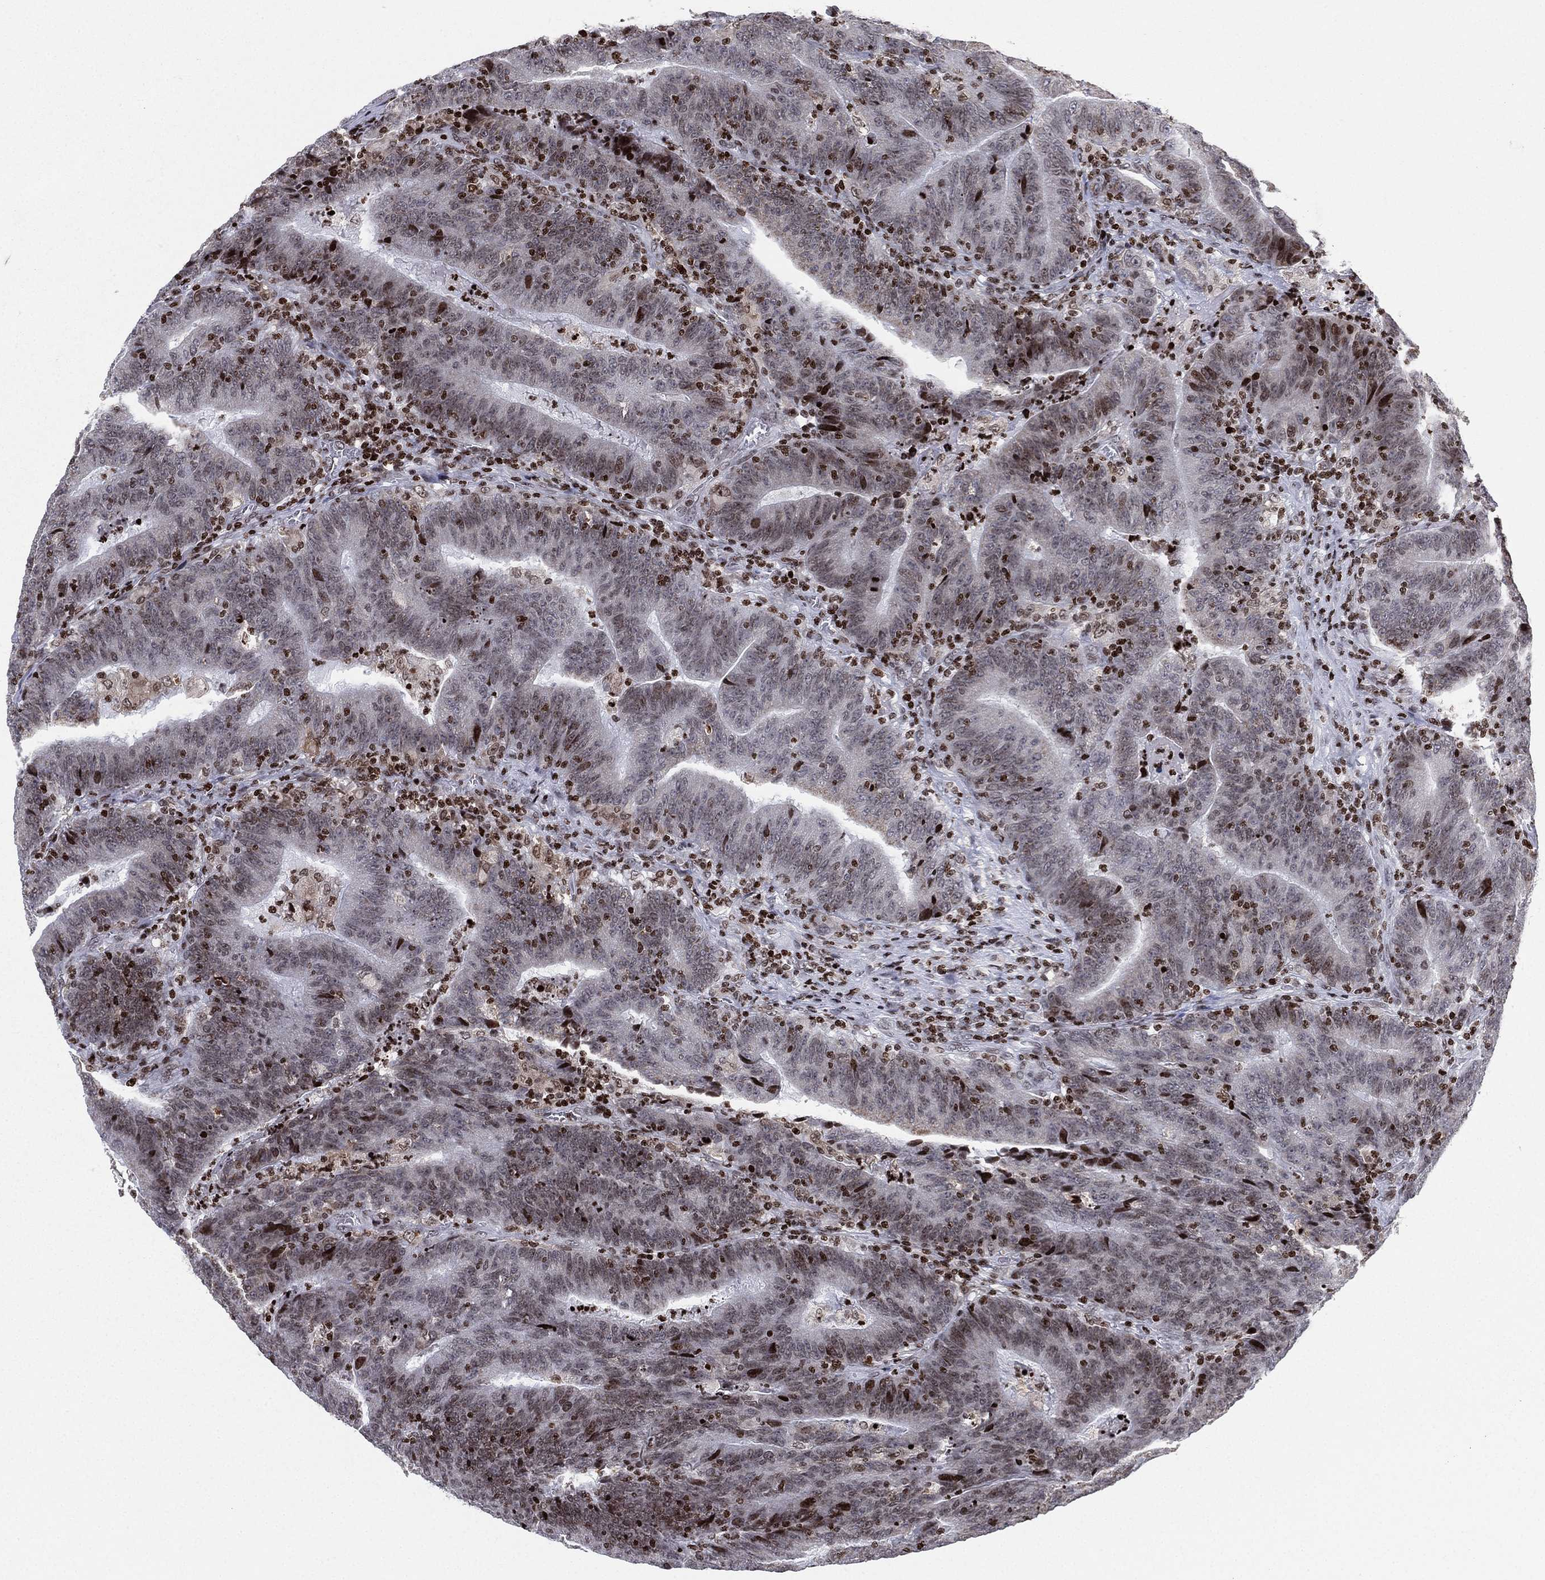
{"staining": {"intensity": "moderate", "quantity": "<25%", "location": "nuclear"}, "tissue": "colorectal cancer", "cell_type": "Tumor cells", "image_type": "cancer", "snomed": [{"axis": "morphology", "description": "Adenocarcinoma, NOS"}, {"axis": "topography", "description": "Colon"}], "caption": "This photomicrograph shows immunohistochemistry (IHC) staining of colorectal cancer, with low moderate nuclear staining in about <25% of tumor cells.", "gene": "MFSD14A", "patient": {"sex": "female", "age": 75}}